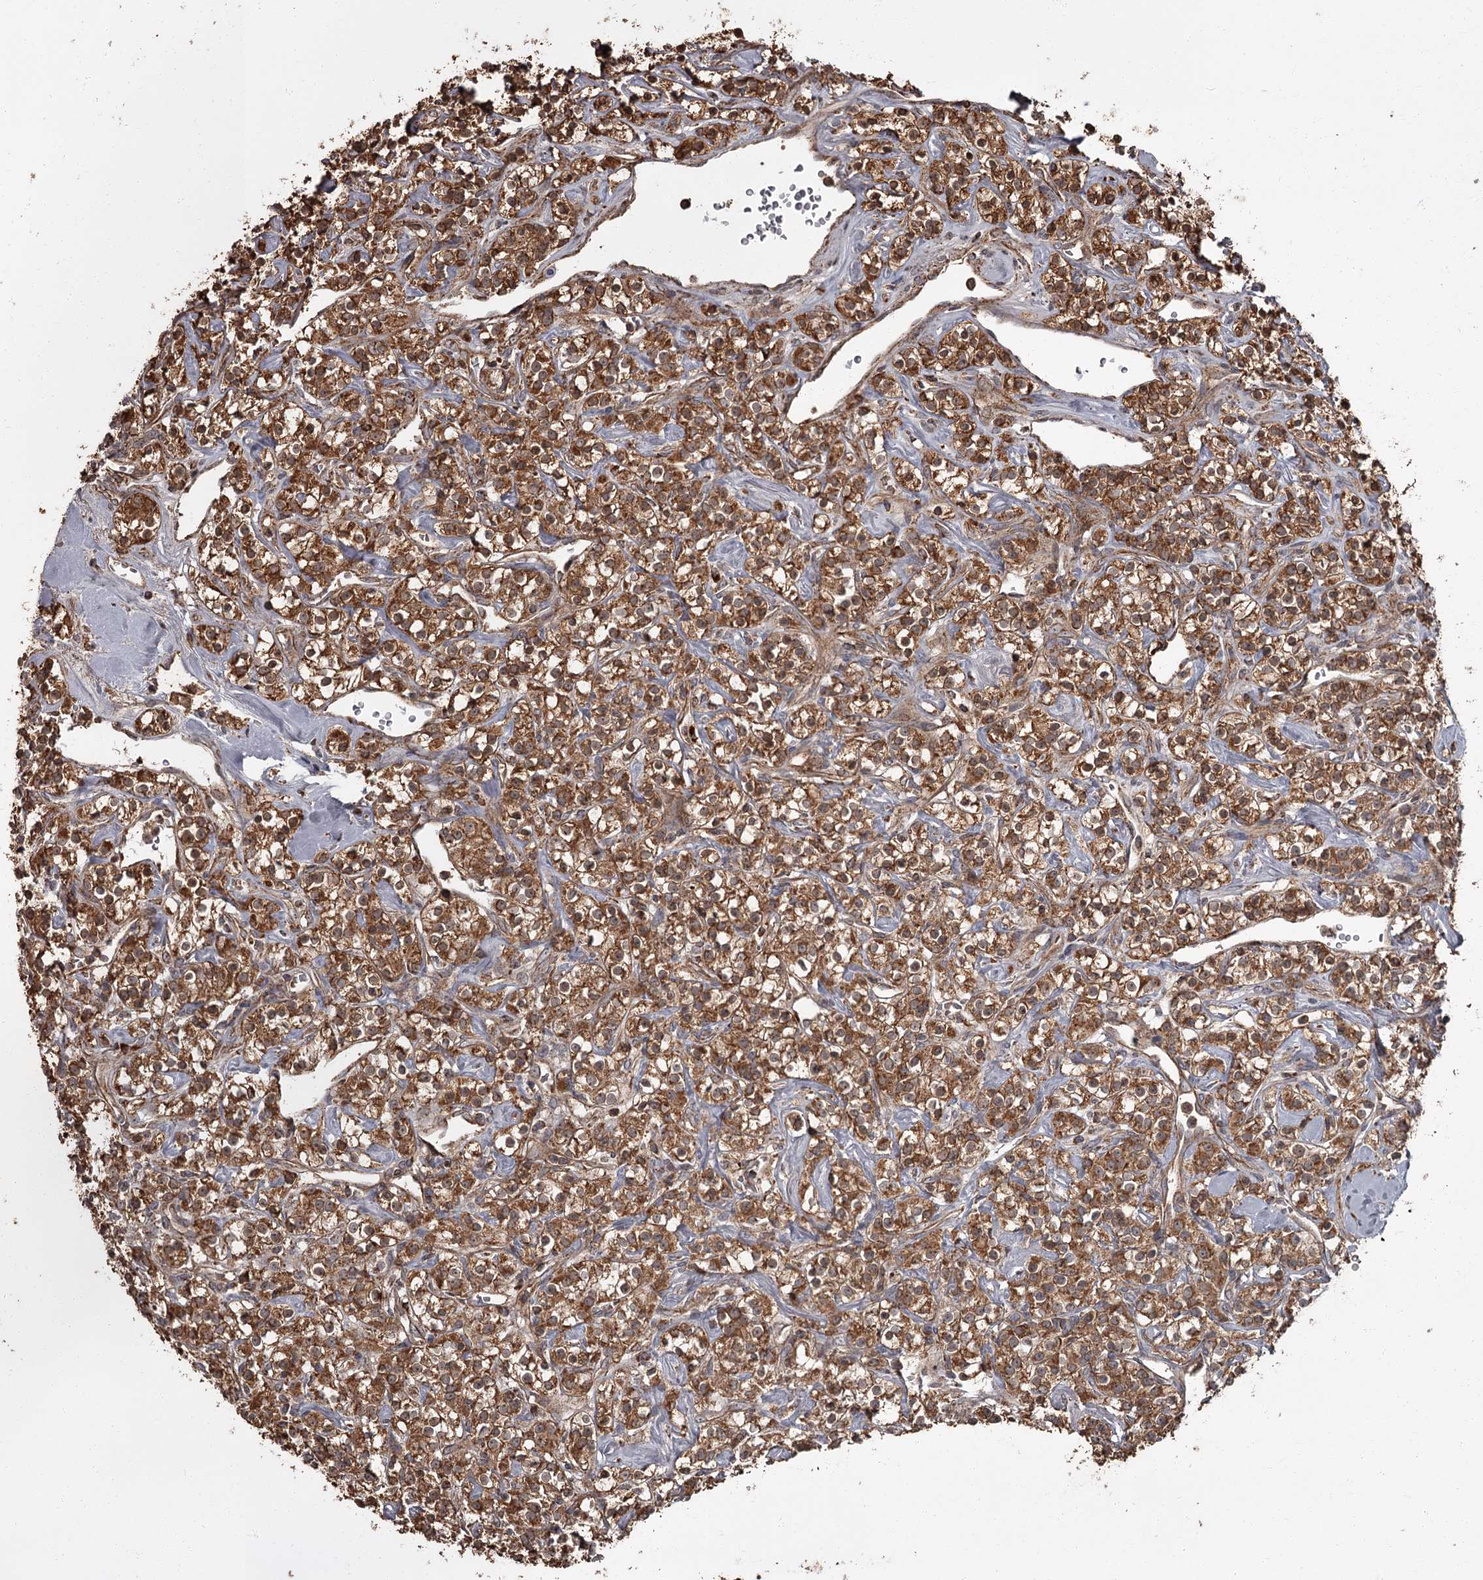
{"staining": {"intensity": "strong", "quantity": ">75%", "location": "cytoplasmic/membranous"}, "tissue": "renal cancer", "cell_type": "Tumor cells", "image_type": "cancer", "snomed": [{"axis": "morphology", "description": "Adenocarcinoma, NOS"}, {"axis": "topography", "description": "Kidney"}], "caption": "Brown immunohistochemical staining in adenocarcinoma (renal) exhibits strong cytoplasmic/membranous positivity in about >75% of tumor cells.", "gene": "THAP9", "patient": {"sex": "male", "age": 77}}